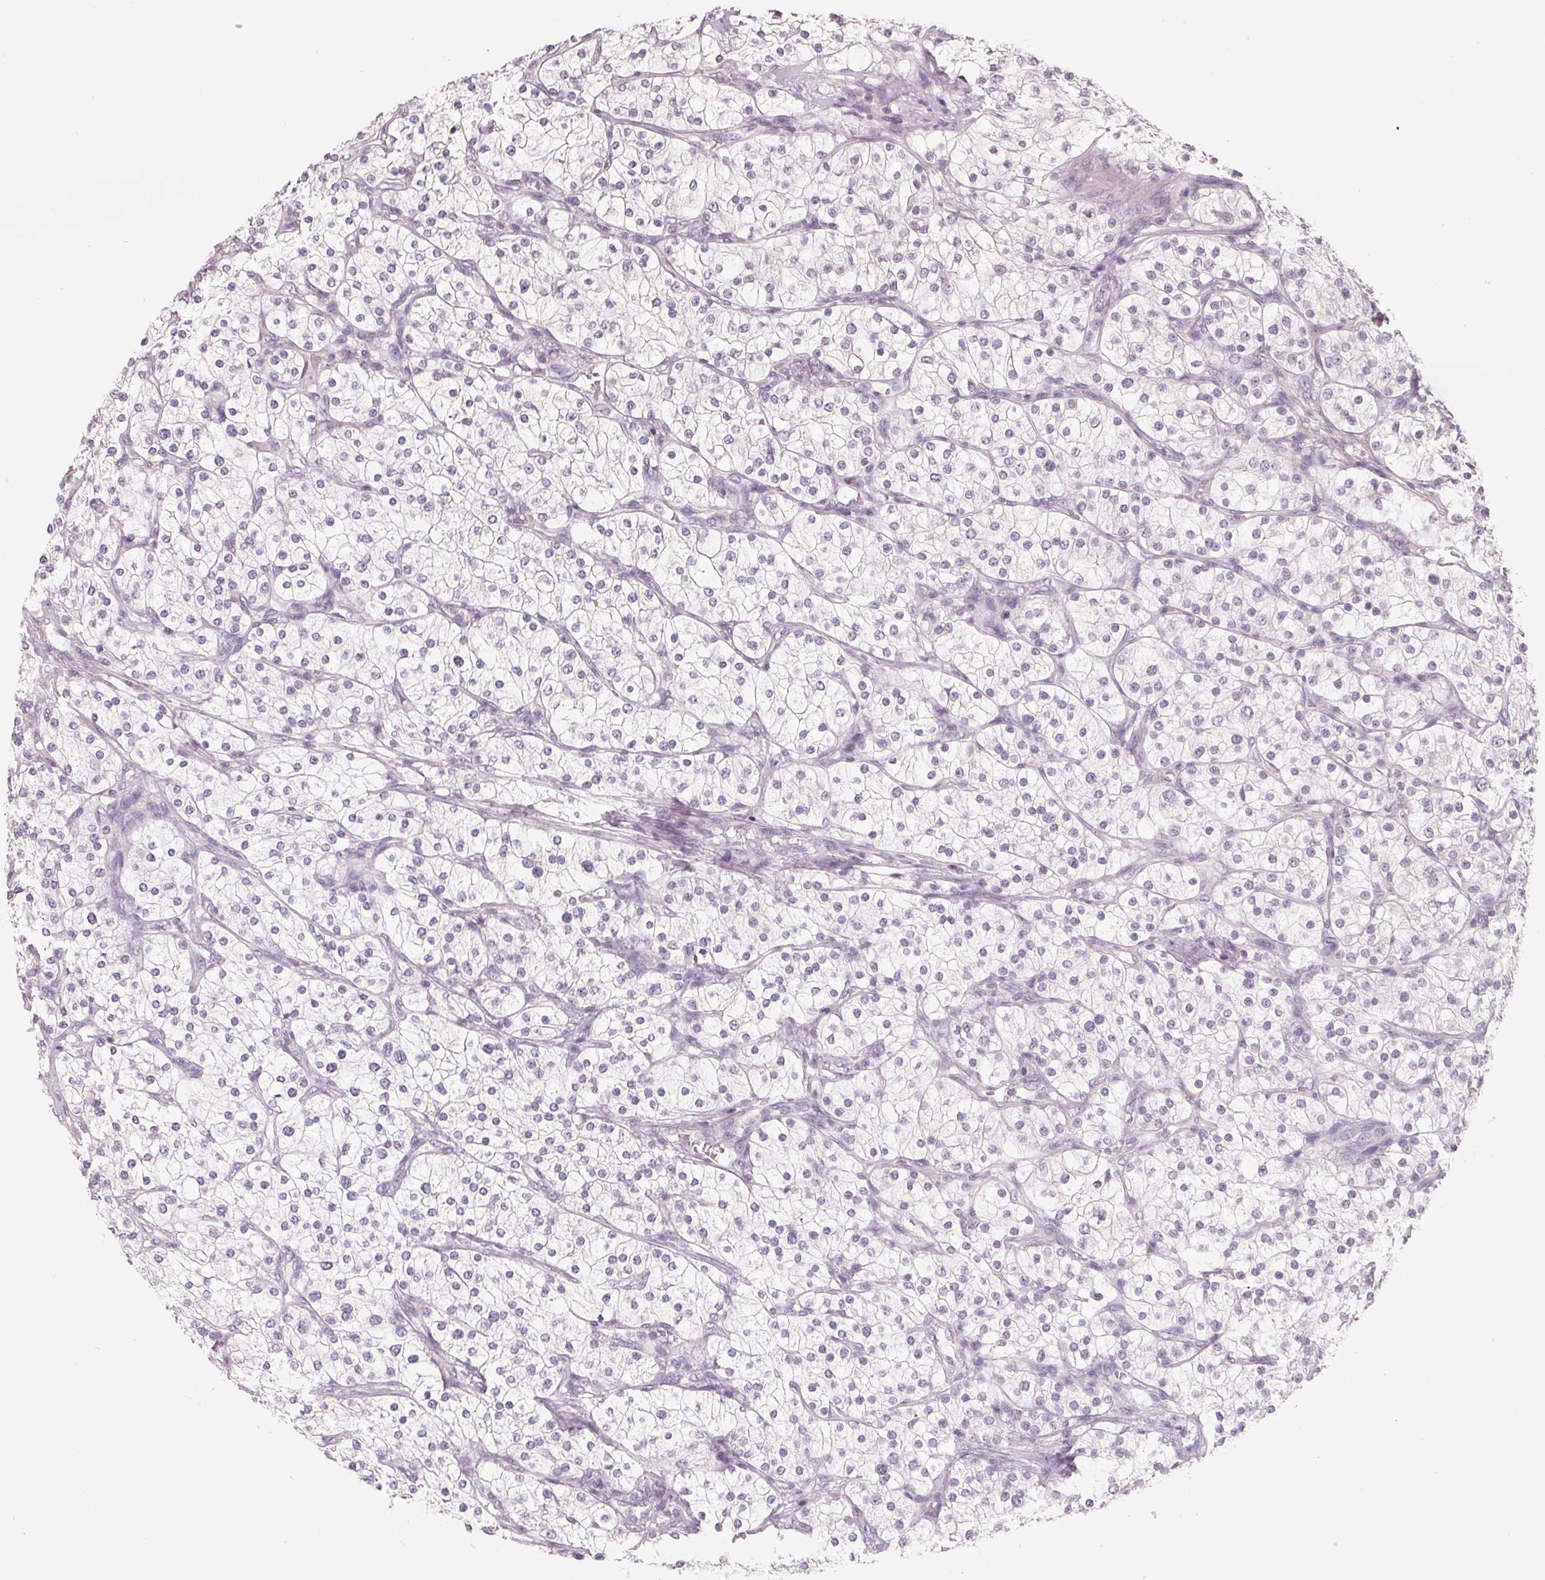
{"staining": {"intensity": "negative", "quantity": "none", "location": "none"}, "tissue": "renal cancer", "cell_type": "Tumor cells", "image_type": "cancer", "snomed": [{"axis": "morphology", "description": "Adenocarcinoma, NOS"}, {"axis": "topography", "description": "Kidney"}], "caption": "High magnification brightfield microscopy of adenocarcinoma (renal) stained with DAB (3,3'-diaminobenzidine) (brown) and counterstained with hematoxylin (blue): tumor cells show no significant expression.", "gene": "FTCD", "patient": {"sex": "male", "age": 80}}